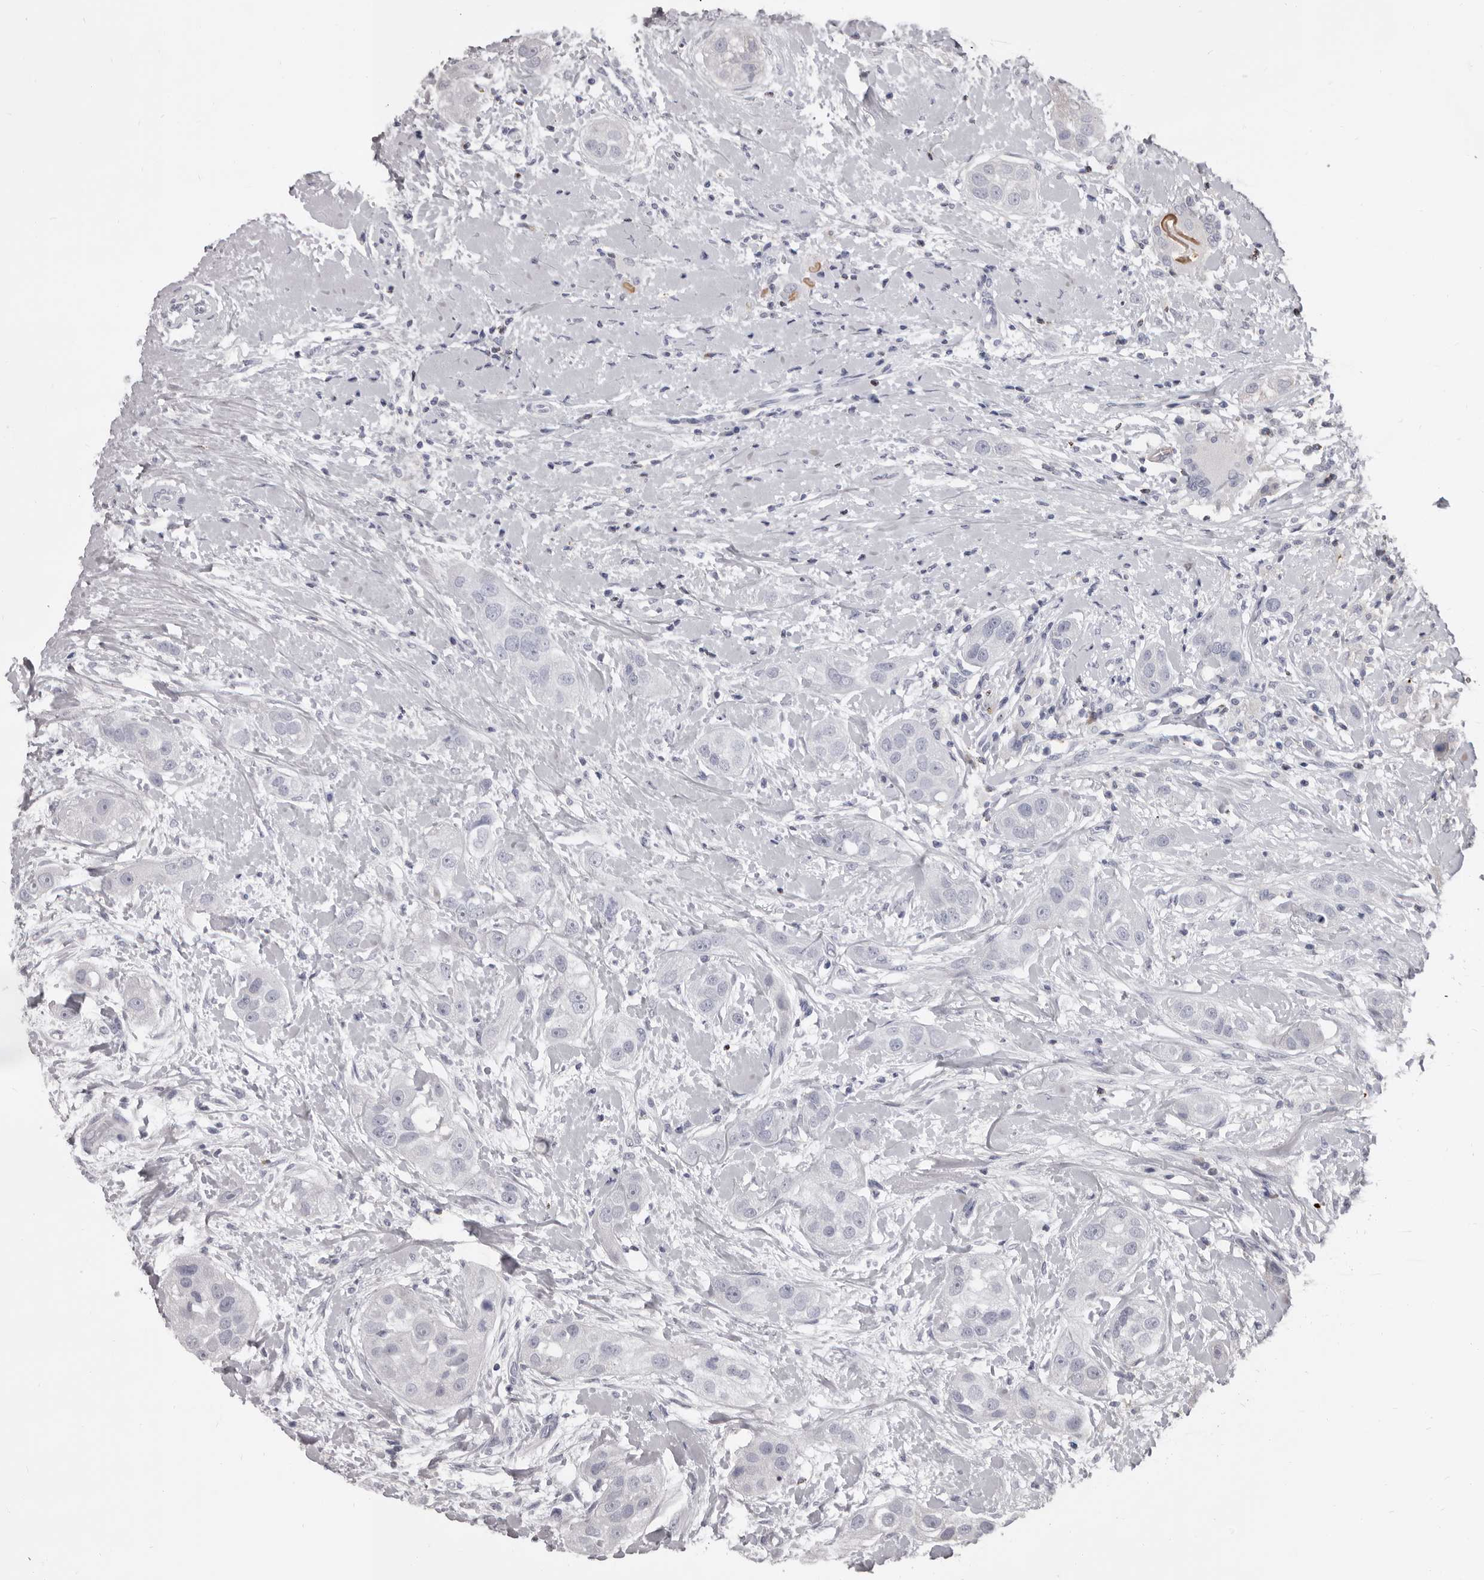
{"staining": {"intensity": "negative", "quantity": "none", "location": "none"}, "tissue": "head and neck cancer", "cell_type": "Tumor cells", "image_type": "cancer", "snomed": [{"axis": "morphology", "description": "Normal tissue, NOS"}, {"axis": "morphology", "description": "Squamous cell carcinoma, NOS"}, {"axis": "topography", "description": "Skeletal muscle"}, {"axis": "topography", "description": "Head-Neck"}], "caption": "This histopathology image is of head and neck cancer (squamous cell carcinoma) stained with immunohistochemistry to label a protein in brown with the nuclei are counter-stained blue. There is no staining in tumor cells.", "gene": "GZMH", "patient": {"sex": "male", "age": 51}}